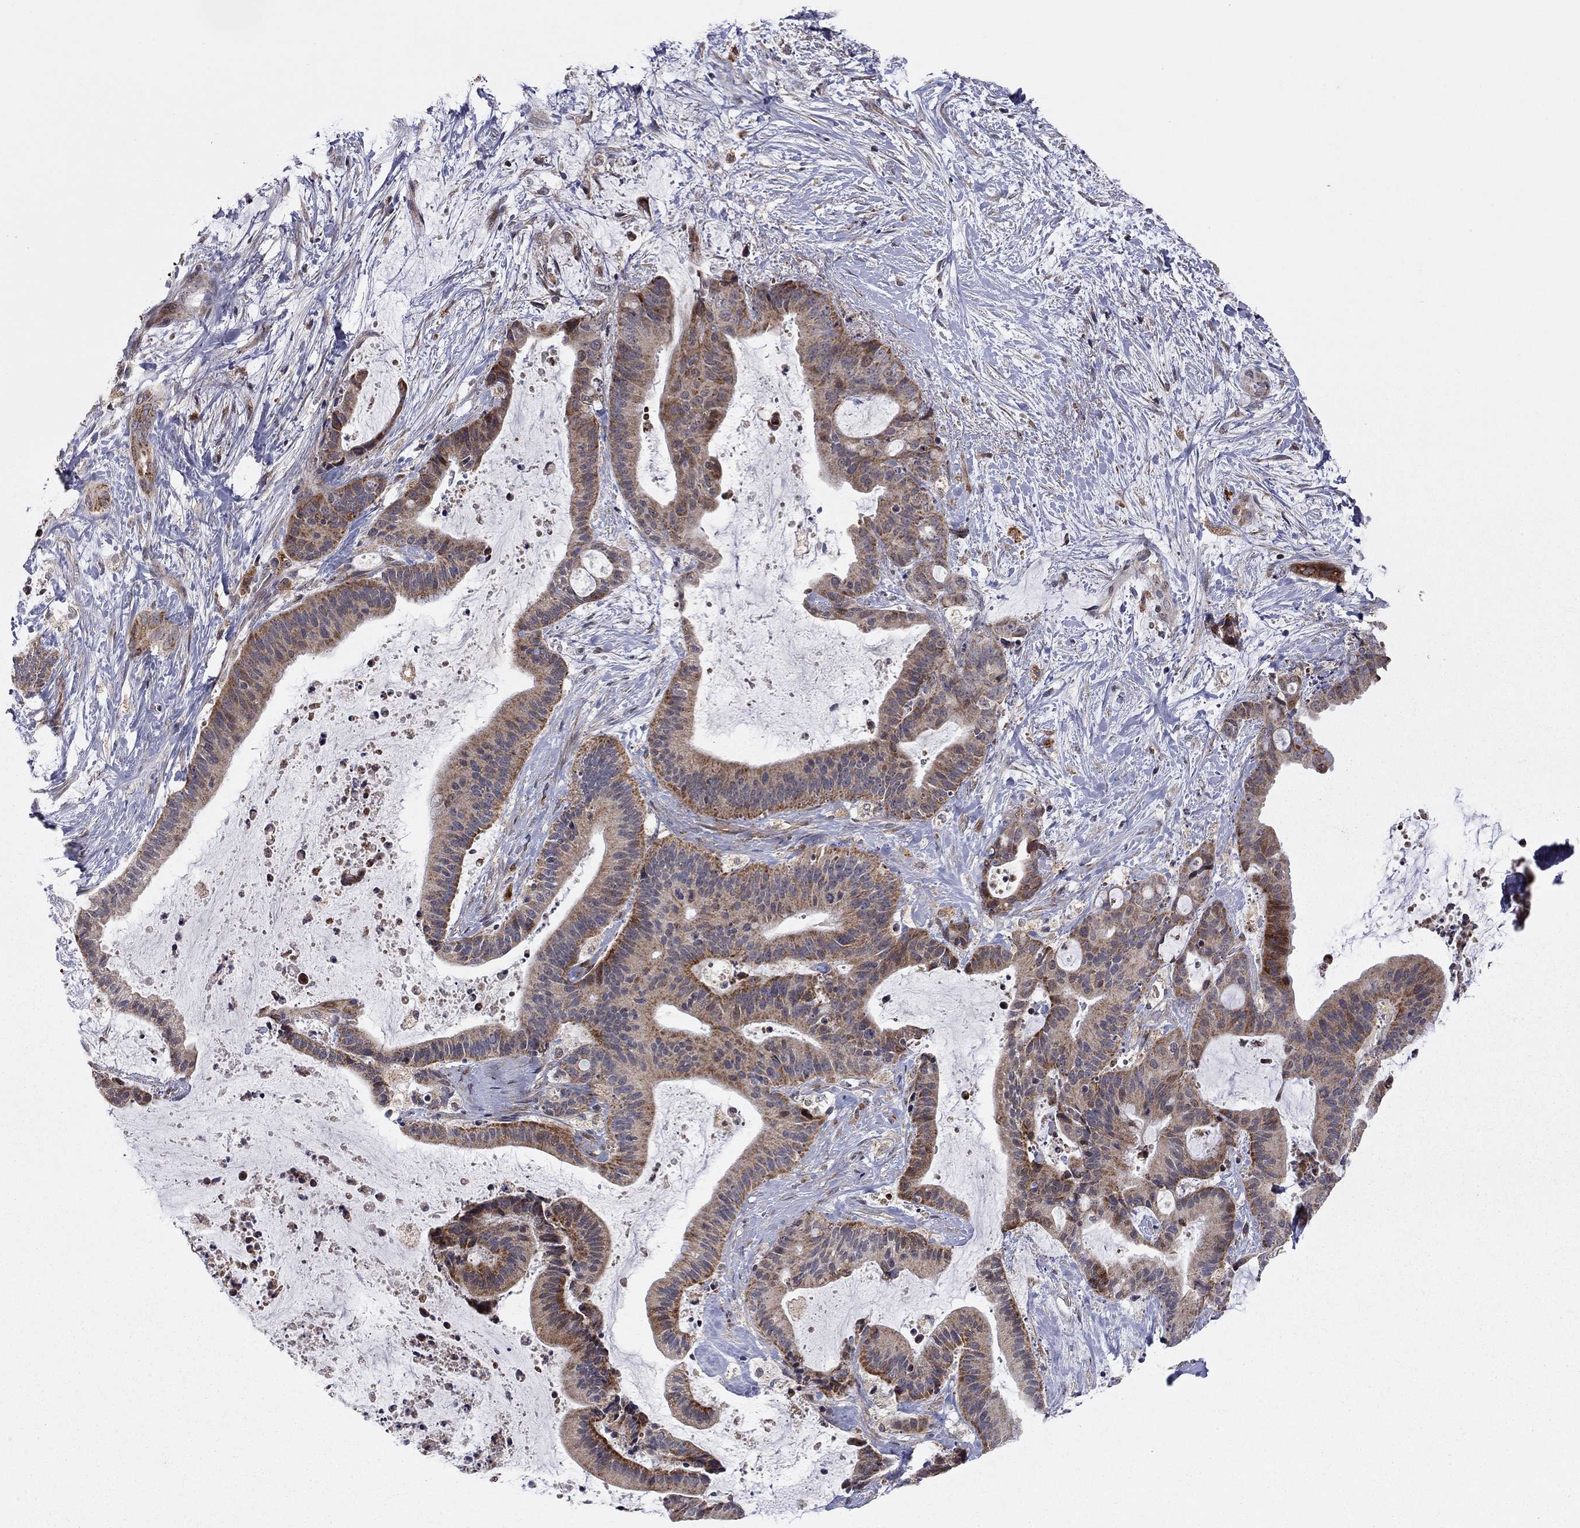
{"staining": {"intensity": "moderate", "quantity": "25%-75%", "location": "cytoplasmic/membranous"}, "tissue": "liver cancer", "cell_type": "Tumor cells", "image_type": "cancer", "snomed": [{"axis": "morphology", "description": "Cholangiocarcinoma"}, {"axis": "topography", "description": "Liver"}], "caption": "About 25%-75% of tumor cells in liver cancer exhibit moderate cytoplasmic/membranous protein staining as visualized by brown immunohistochemical staining.", "gene": "IDS", "patient": {"sex": "female", "age": 73}}